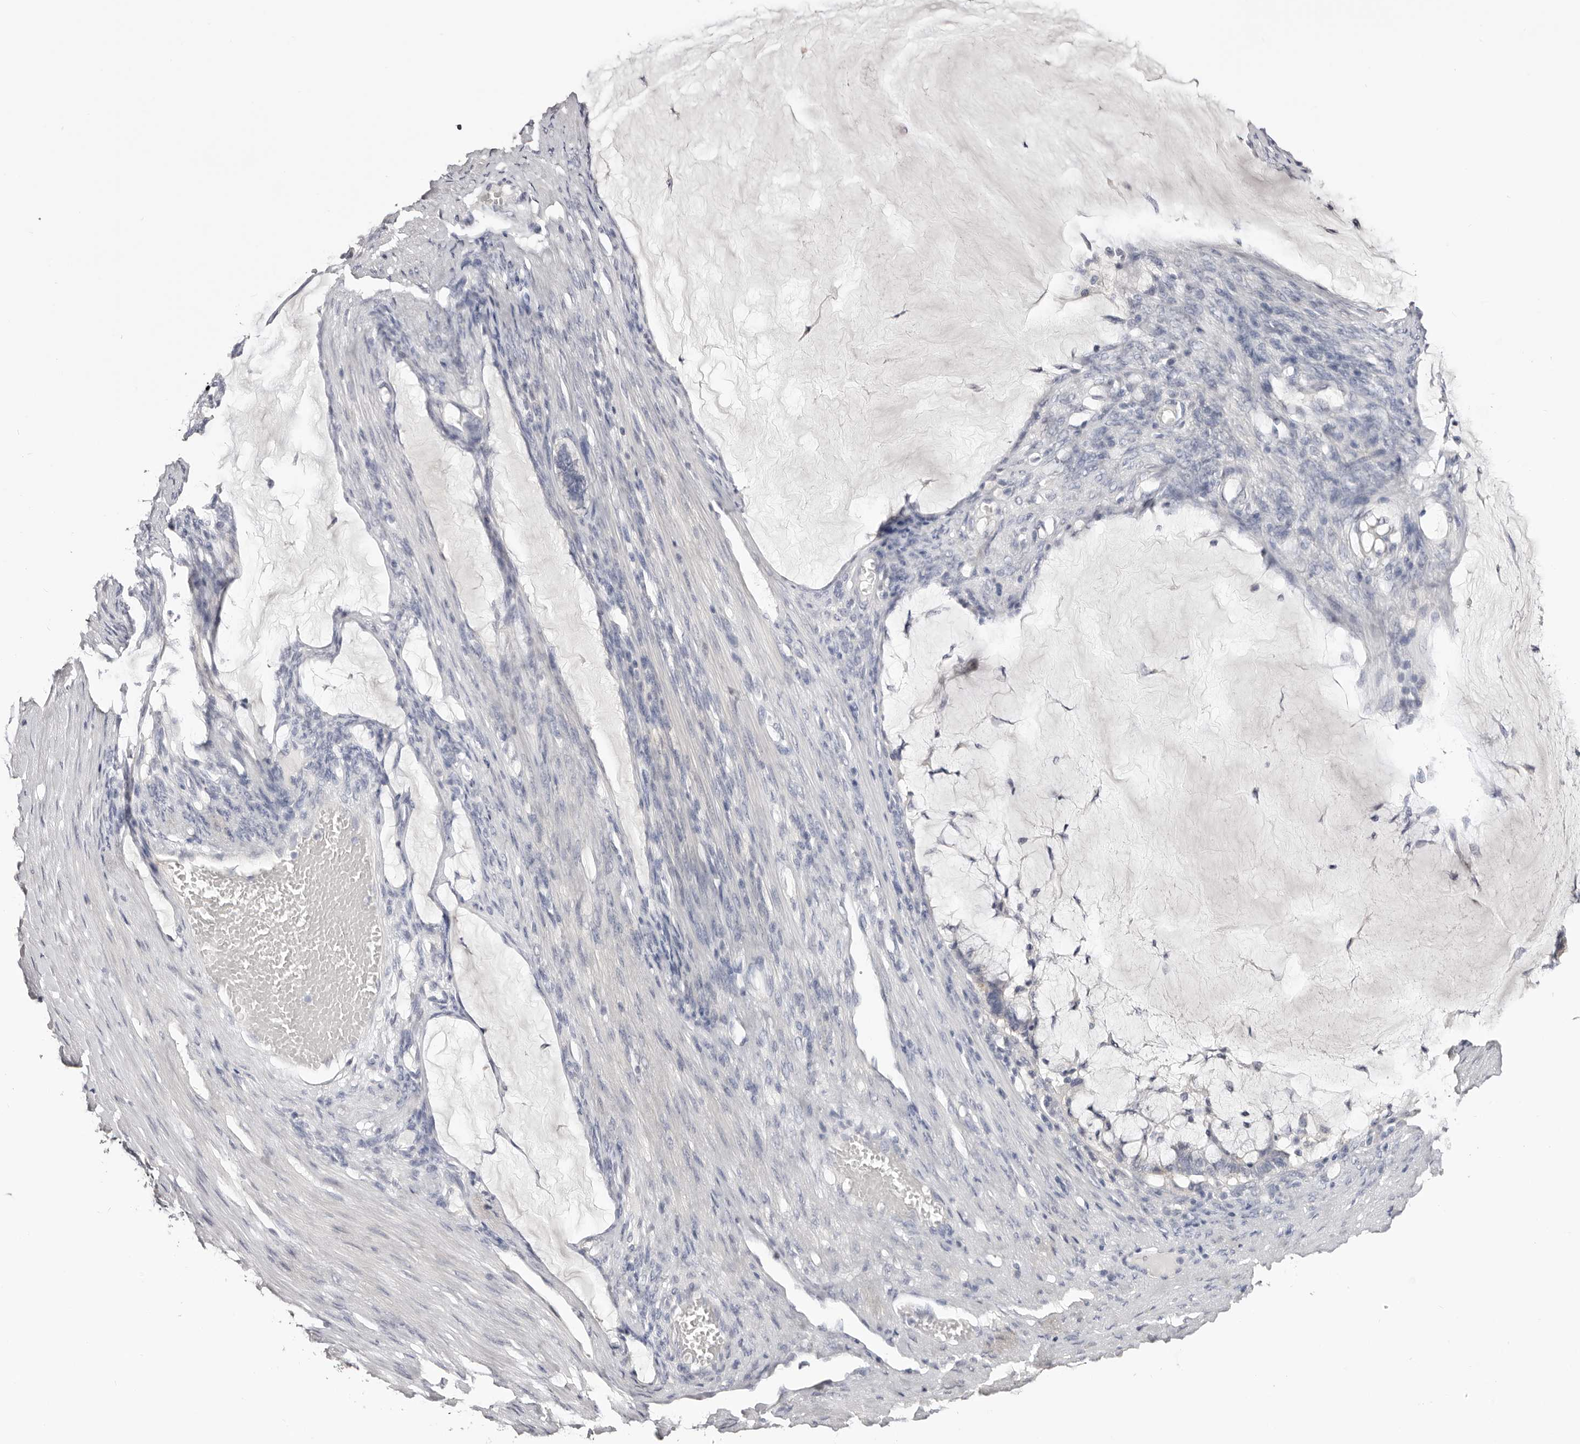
{"staining": {"intensity": "negative", "quantity": "none", "location": "none"}, "tissue": "ovarian cancer", "cell_type": "Tumor cells", "image_type": "cancer", "snomed": [{"axis": "morphology", "description": "Cystadenocarcinoma, mucinous, NOS"}, {"axis": "topography", "description": "Ovary"}], "caption": "This is an immunohistochemistry (IHC) image of ovarian cancer. There is no expression in tumor cells.", "gene": "AKNAD1", "patient": {"sex": "female", "age": 61}}